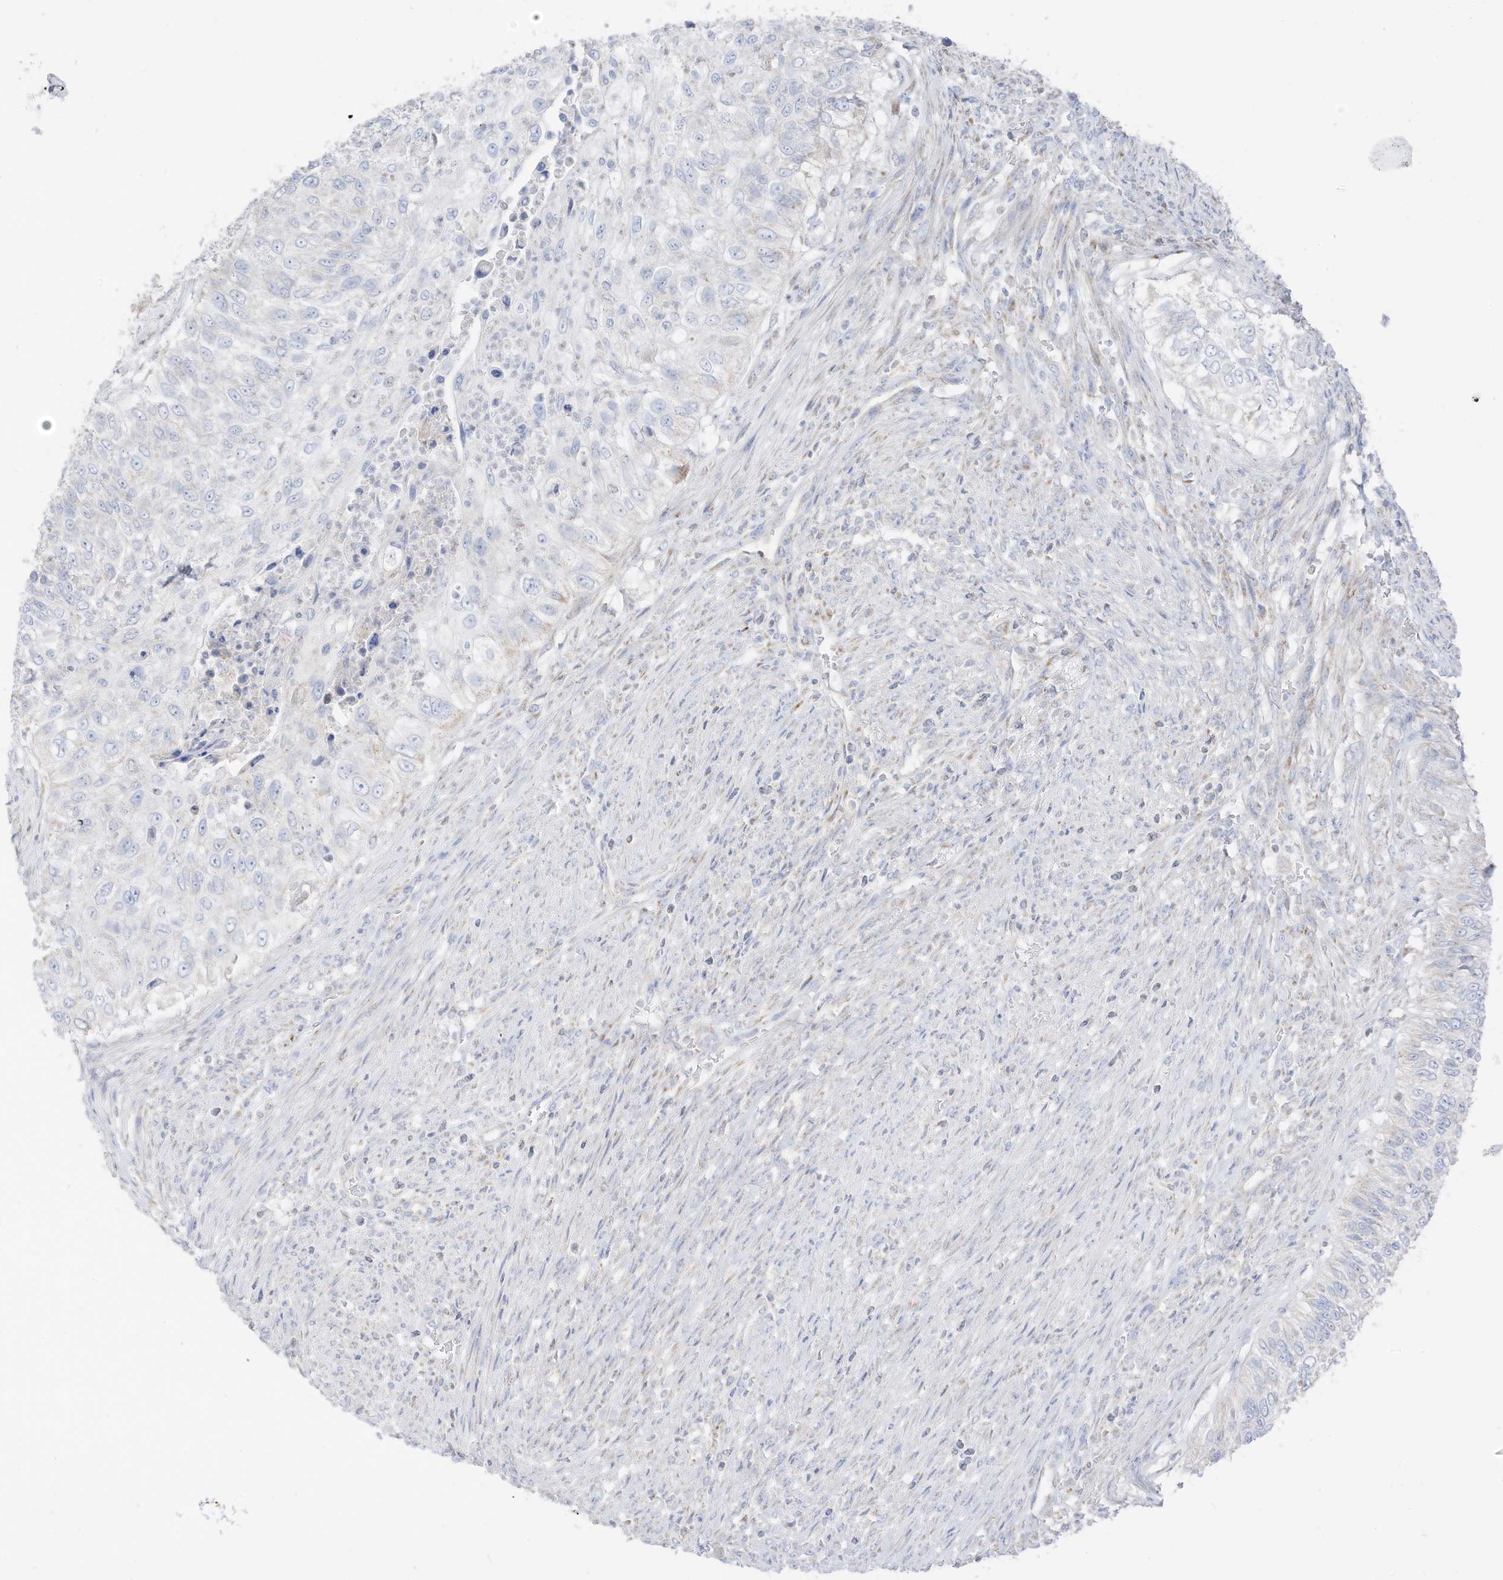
{"staining": {"intensity": "negative", "quantity": "none", "location": "none"}, "tissue": "urothelial cancer", "cell_type": "Tumor cells", "image_type": "cancer", "snomed": [{"axis": "morphology", "description": "Urothelial carcinoma, High grade"}, {"axis": "topography", "description": "Urinary bladder"}], "caption": "Immunohistochemical staining of human high-grade urothelial carcinoma reveals no significant staining in tumor cells.", "gene": "ETHE1", "patient": {"sex": "female", "age": 60}}